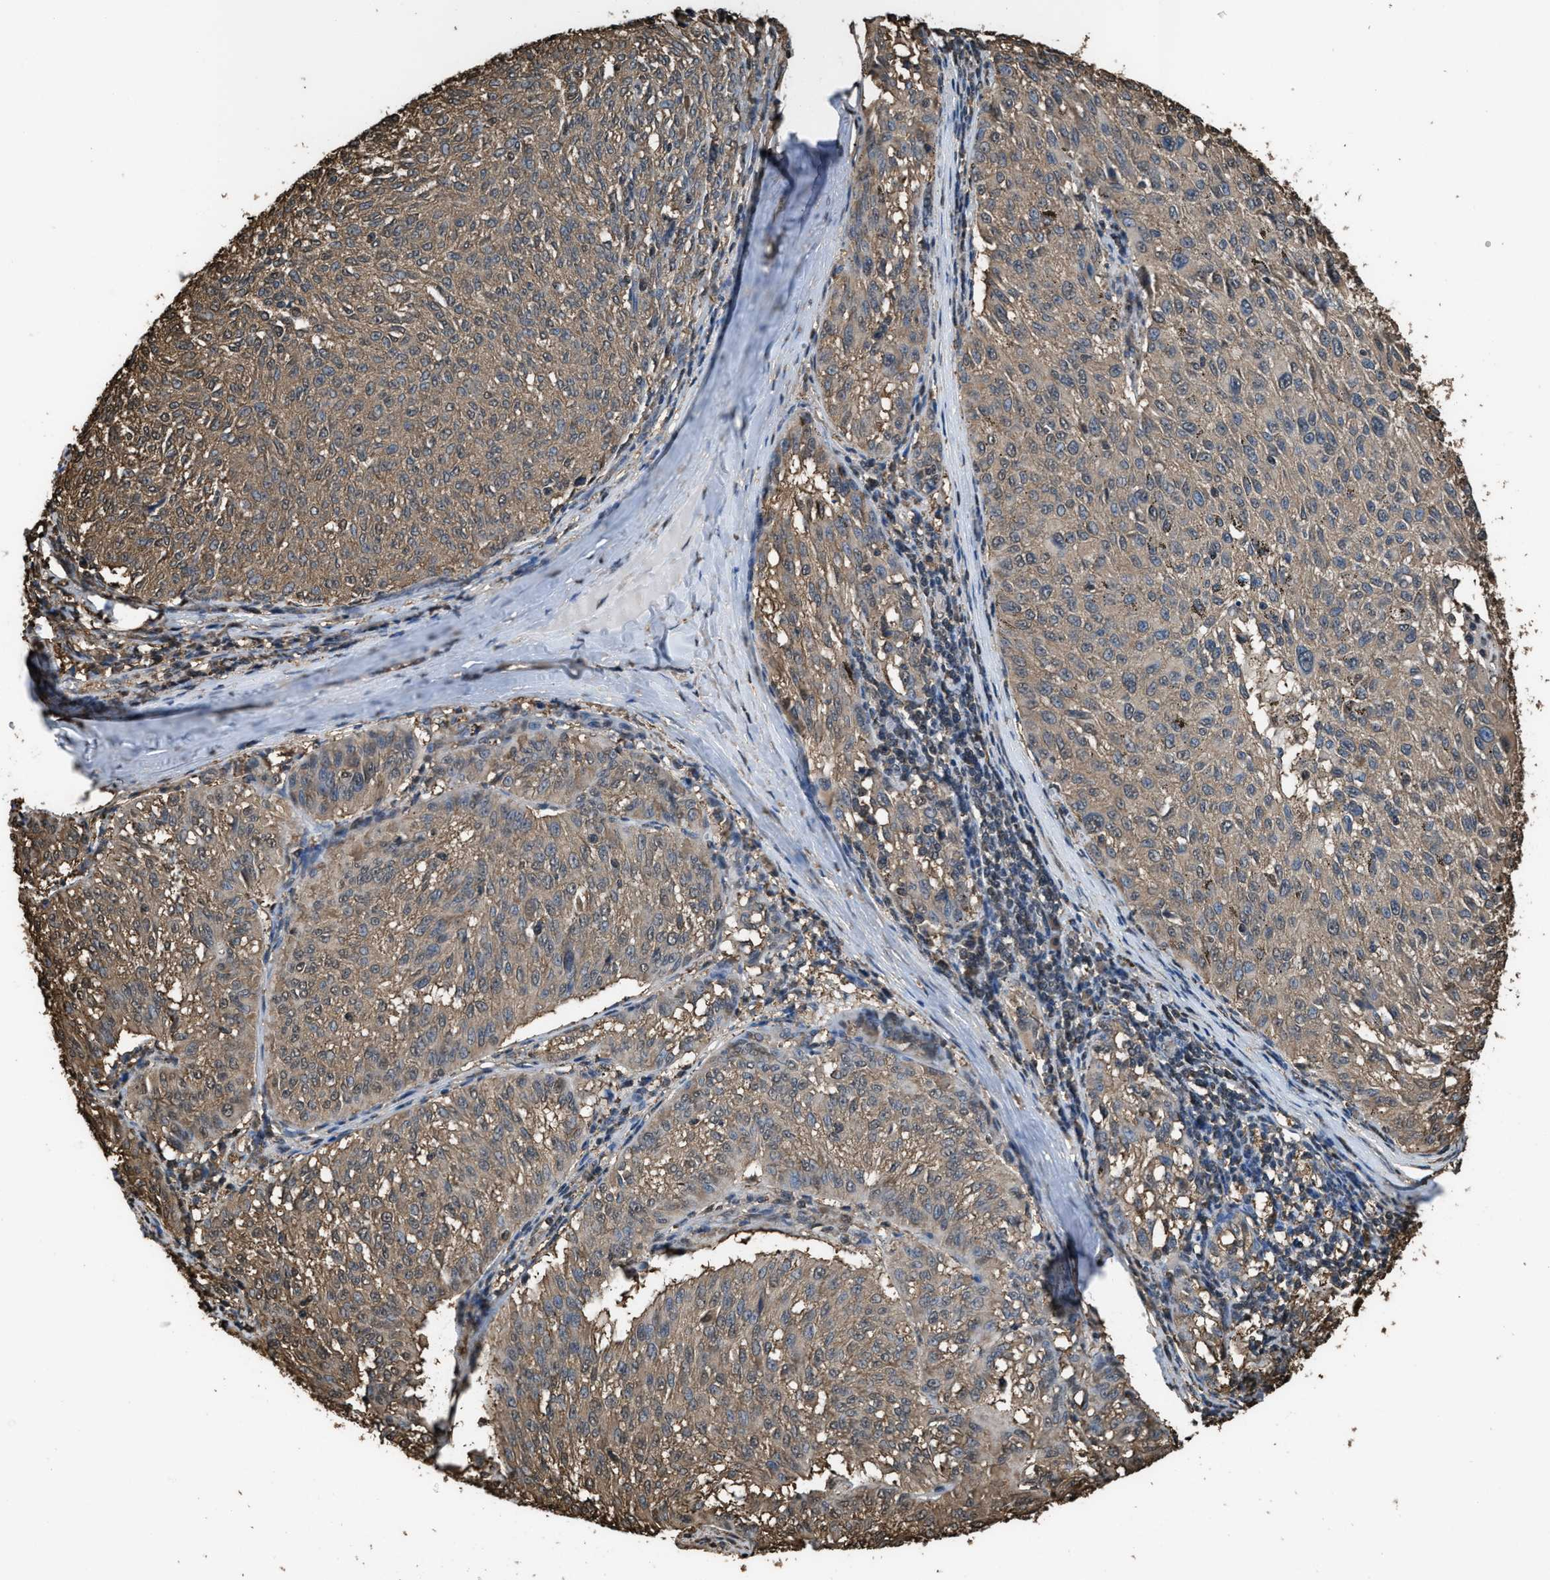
{"staining": {"intensity": "weak", "quantity": ">75%", "location": "cytoplasmic/membranous"}, "tissue": "melanoma", "cell_type": "Tumor cells", "image_type": "cancer", "snomed": [{"axis": "morphology", "description": "Malignant melanoma, NOS"}, {"axis": "topography", "description": "Skin"}], "caption": "Tumor cells demonstrate low levels of weak cytoplasmic/membranous staining in approximately >75% of cells in human melanoma.", "gene": "FNTA", "patient": {"sex": "female", "age": 72}}